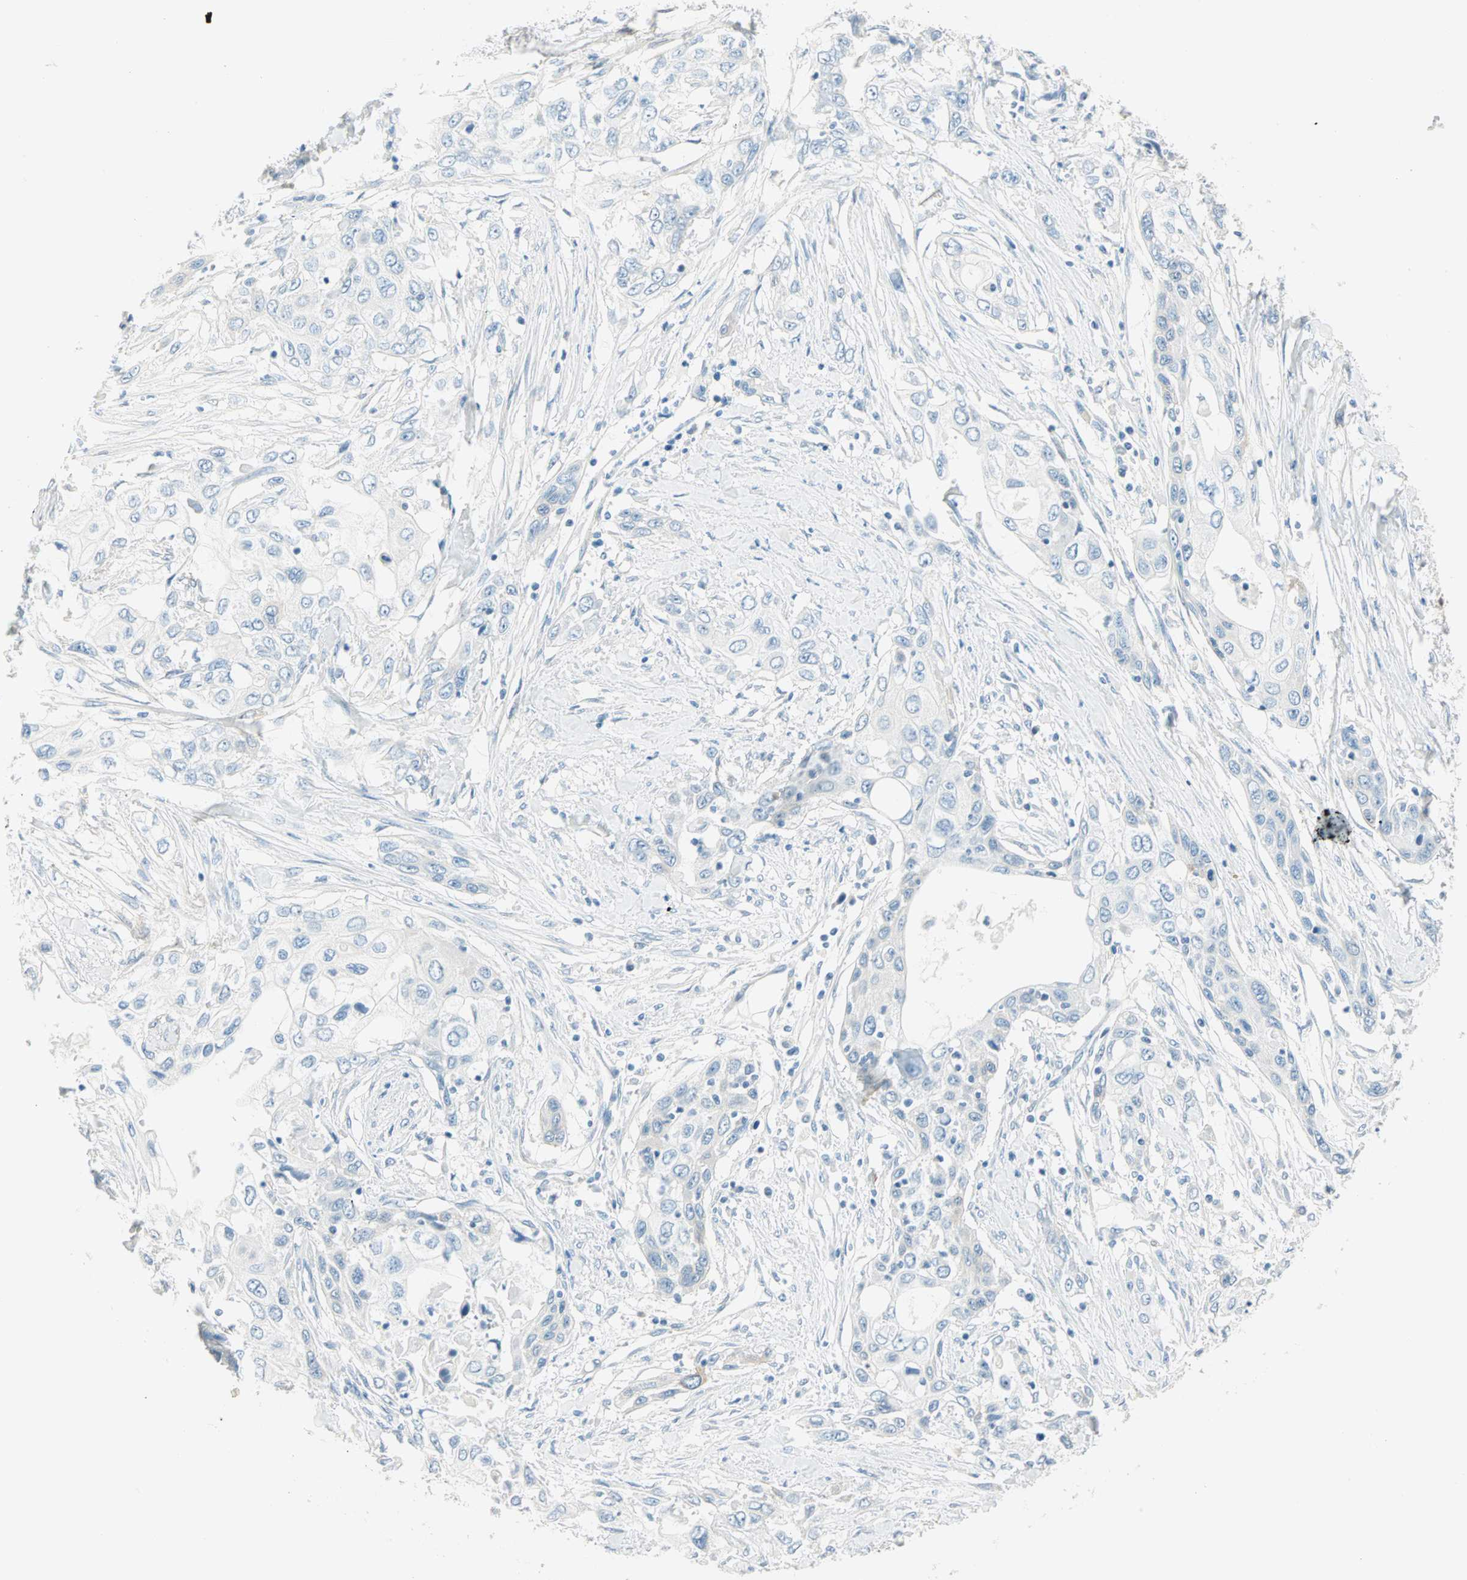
{"staining": {"intensity": "negative", "quantity": "none", "location": "none"}, "tissue": "pancreatic cancer", "cell_type": "Tumor cells", "image_type": "cancer", "snomed": [{"axis": "morphology", "description": "Adenocarcinoma, NOS"}, {"axis": "topography", "description": "Pancreas"}], "caption": "High power microscopy image of an immunohistochemistry photomicrograph of pancreatic cancer, revealing no significant positivity in tumor cells.", "gene": "ATF6", "patient": {"sex": "female", "age": 70}}